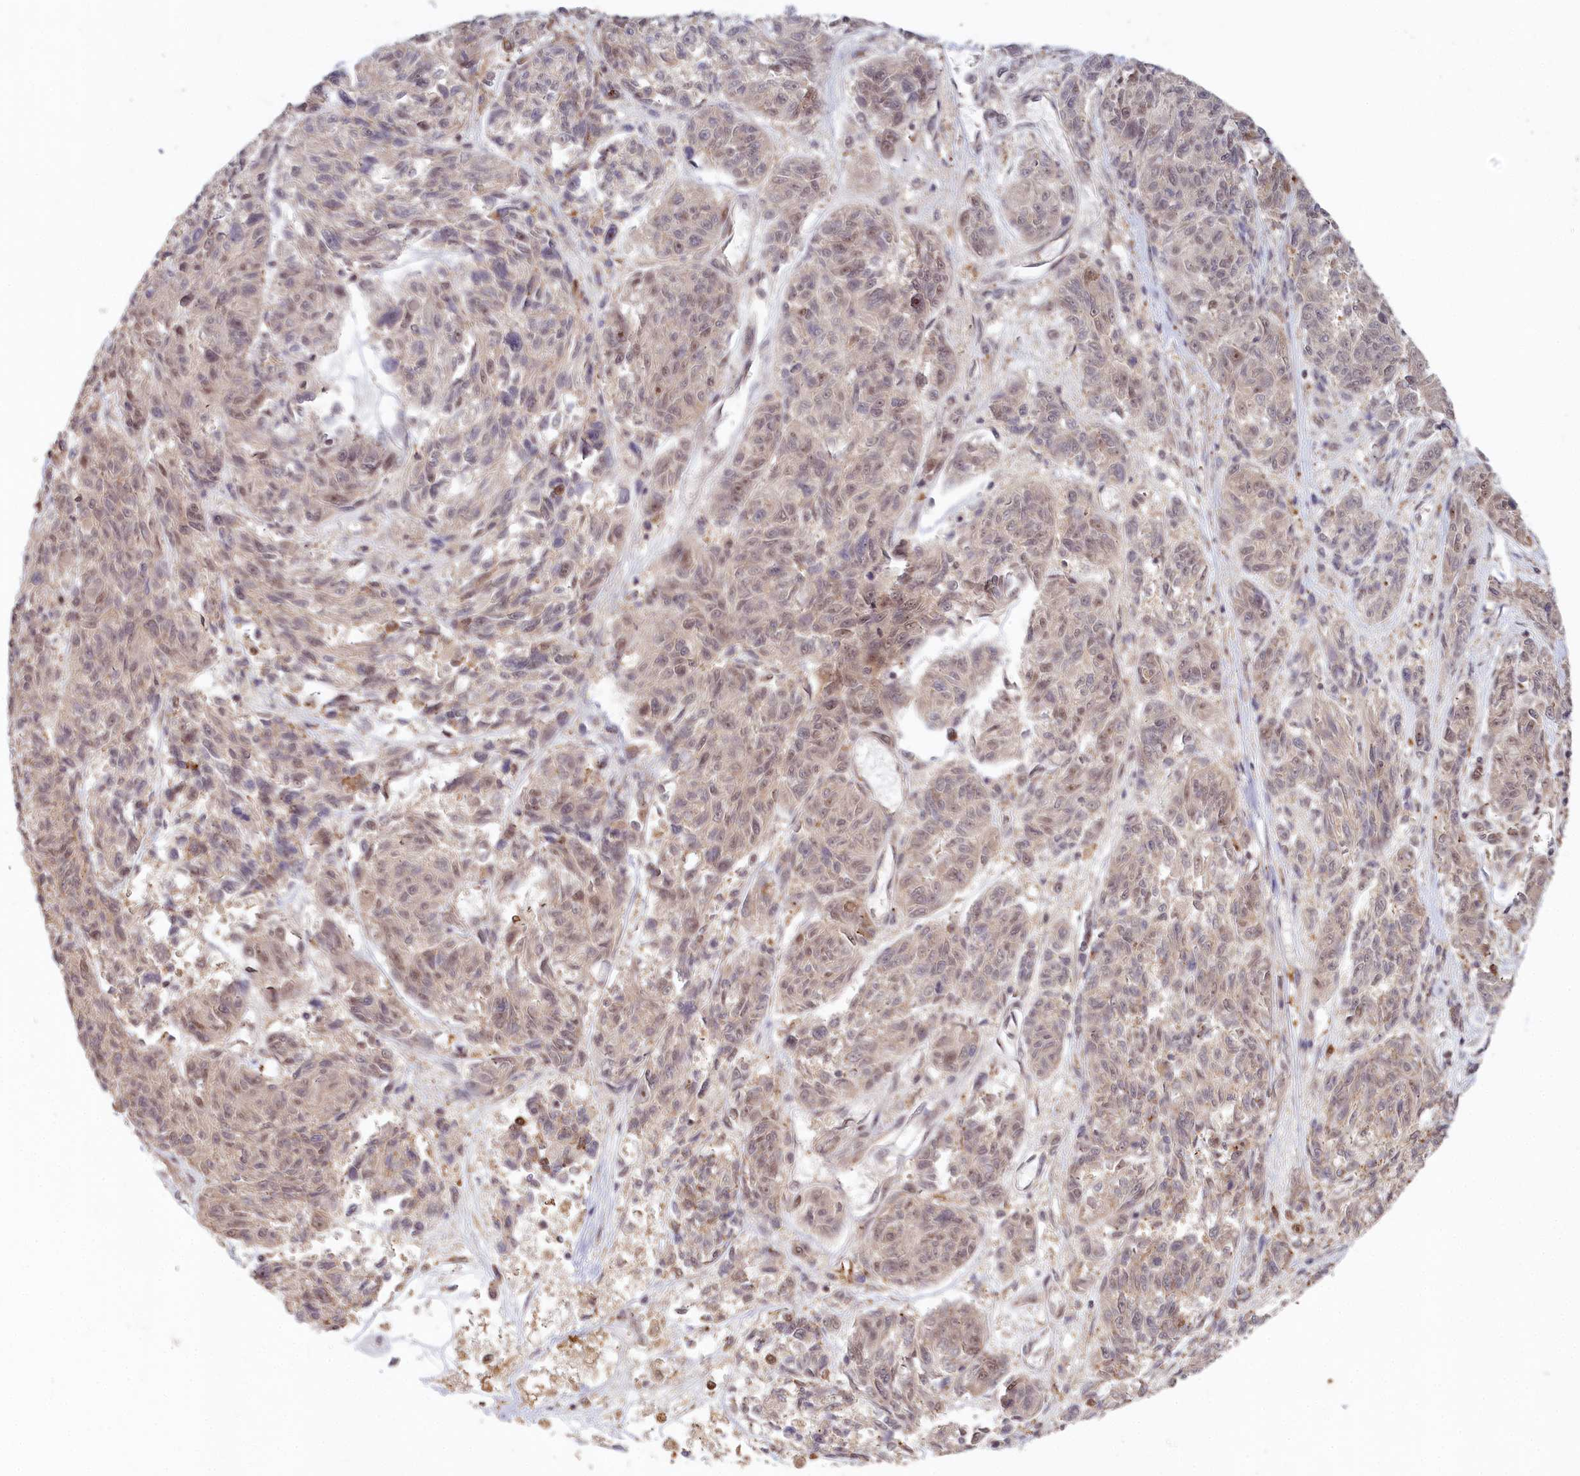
{"staining": {"intensity": "weak", "quantity": "25%-75%", "location": "nuclear"}, "tissue": "melanoma", "cell_type": "Tumor cells", "image_type": "cancer", "snomed": [{"axis": "morphology", "description": "Malignant melanoma, NOS"}, {"axis": "topography", "description": "Skin"}], "caption": "Tumor cells demonstrate low levels of weak nuclear expression in about 25%-75% of cells in melanoma.", "gene": "WAPL", "patient": {"sex": "male", "age": 53}}